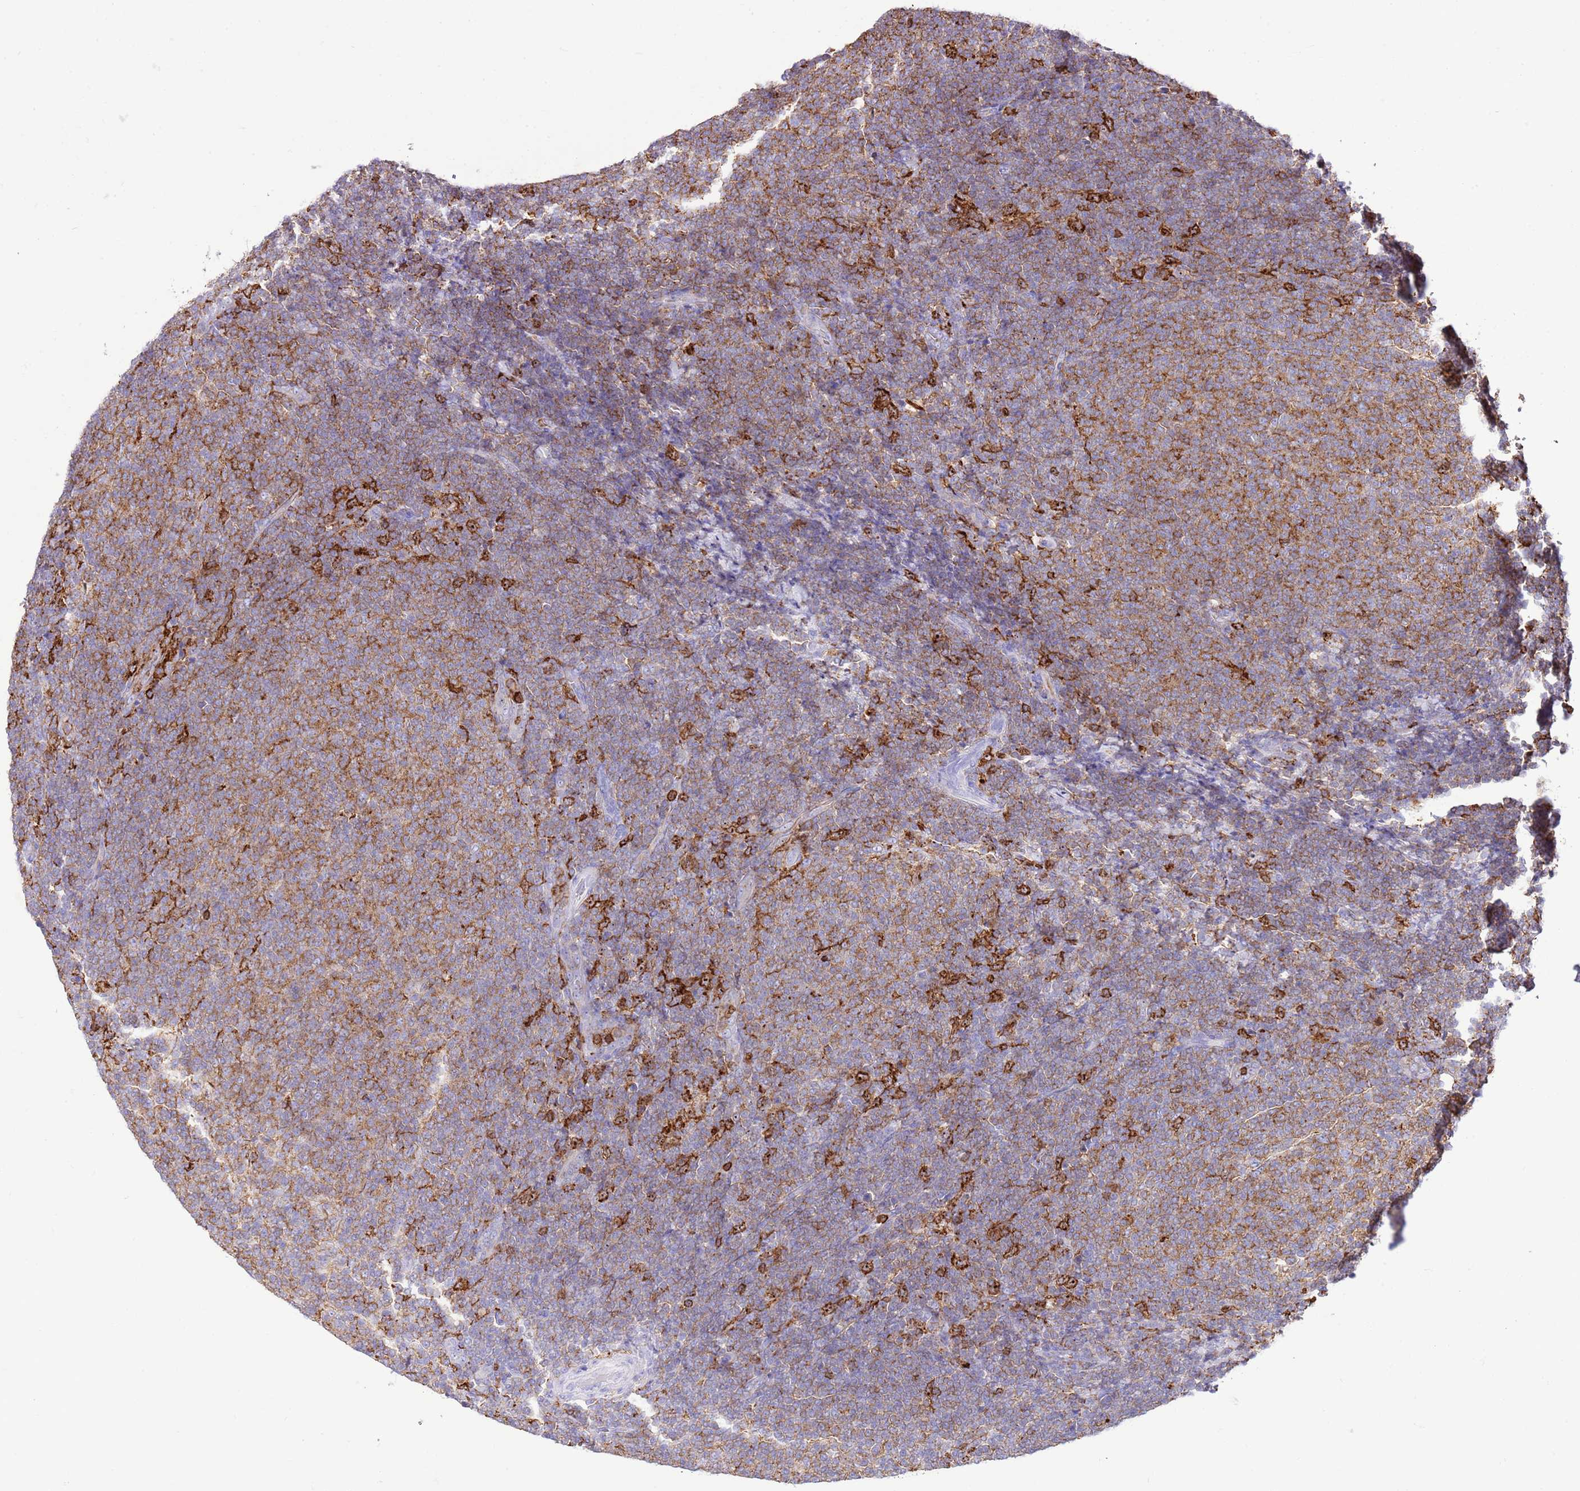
{"staining": {"intensity": "moderate", "quantity": "25%-75%", "location": "cytoplasmic/membranous"}, "tissue": "lymphoma", "cell_type": "Tumor cells", "image_type": "cancer", "snomed": [{"axis": "morphology", "description": "Malignant lymphoma, non-Hodgkin's type, Low grade"}, {"axis": "topography", "description": "Lymph node"}], "caption": "Lymphoma was stained to show a protein in brown. There is medium levels of moderate cytoplasmic/membranous positivity in about 25%-75% of tumor cells.", "gene": "EFHD2", "patient": {"sex": "male", "age": 66}}